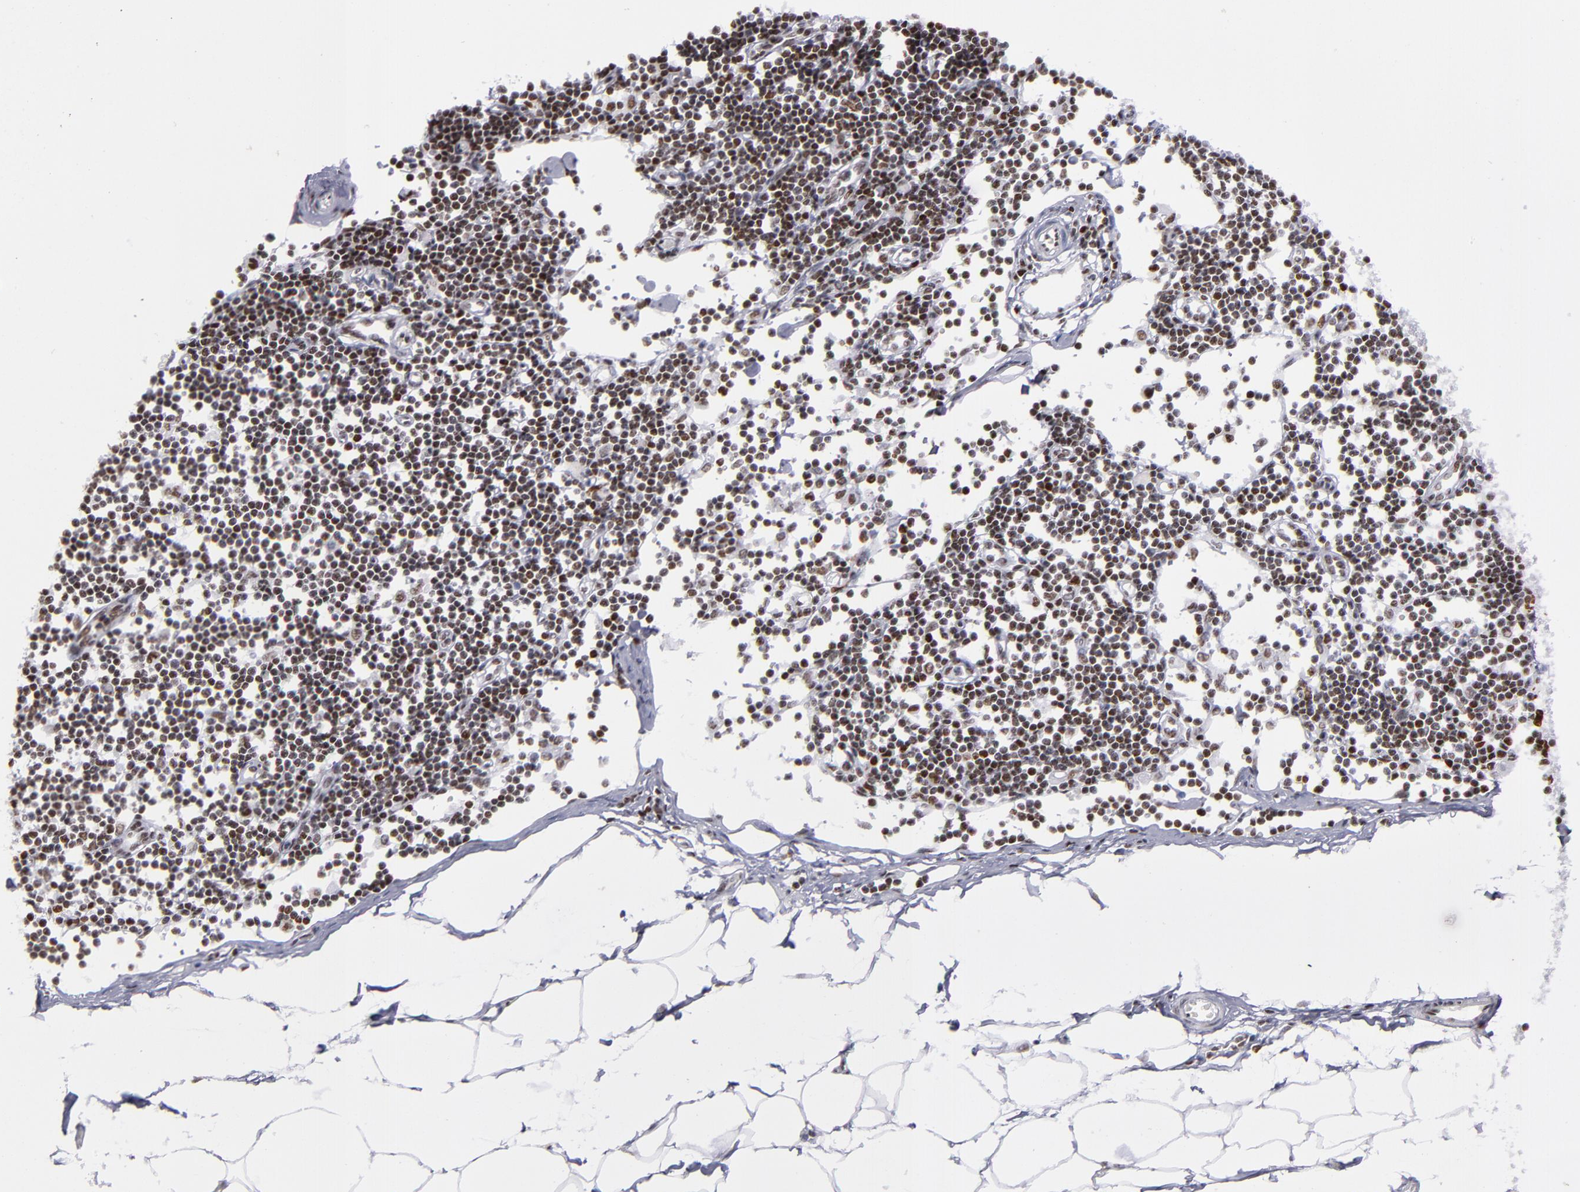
{"staining": {"intensity": "negative", "quantity": "none", "location": "none"}, "tissue": "adipose tissue", "cell_type": "Adipocytes", "image_type": "normal", "snomed": [{"axis": "morphology", "description": "Normal tissue, NOS"}, {"axis": "morphology", "description": "Adenocarcinoma, NOS"}, {"axis": "topography", "description": "Colon"}, {"axis": "topography", "description": "Peripheral nerve tissue"}], "caption": "Immunohistochemistry (IHC) image of benign adipose tissue stained for a protein (brown), which reveals no positivity in adipocytes.", "gene": "TERF2", "patient": {"sex": "male", "age": 14}}